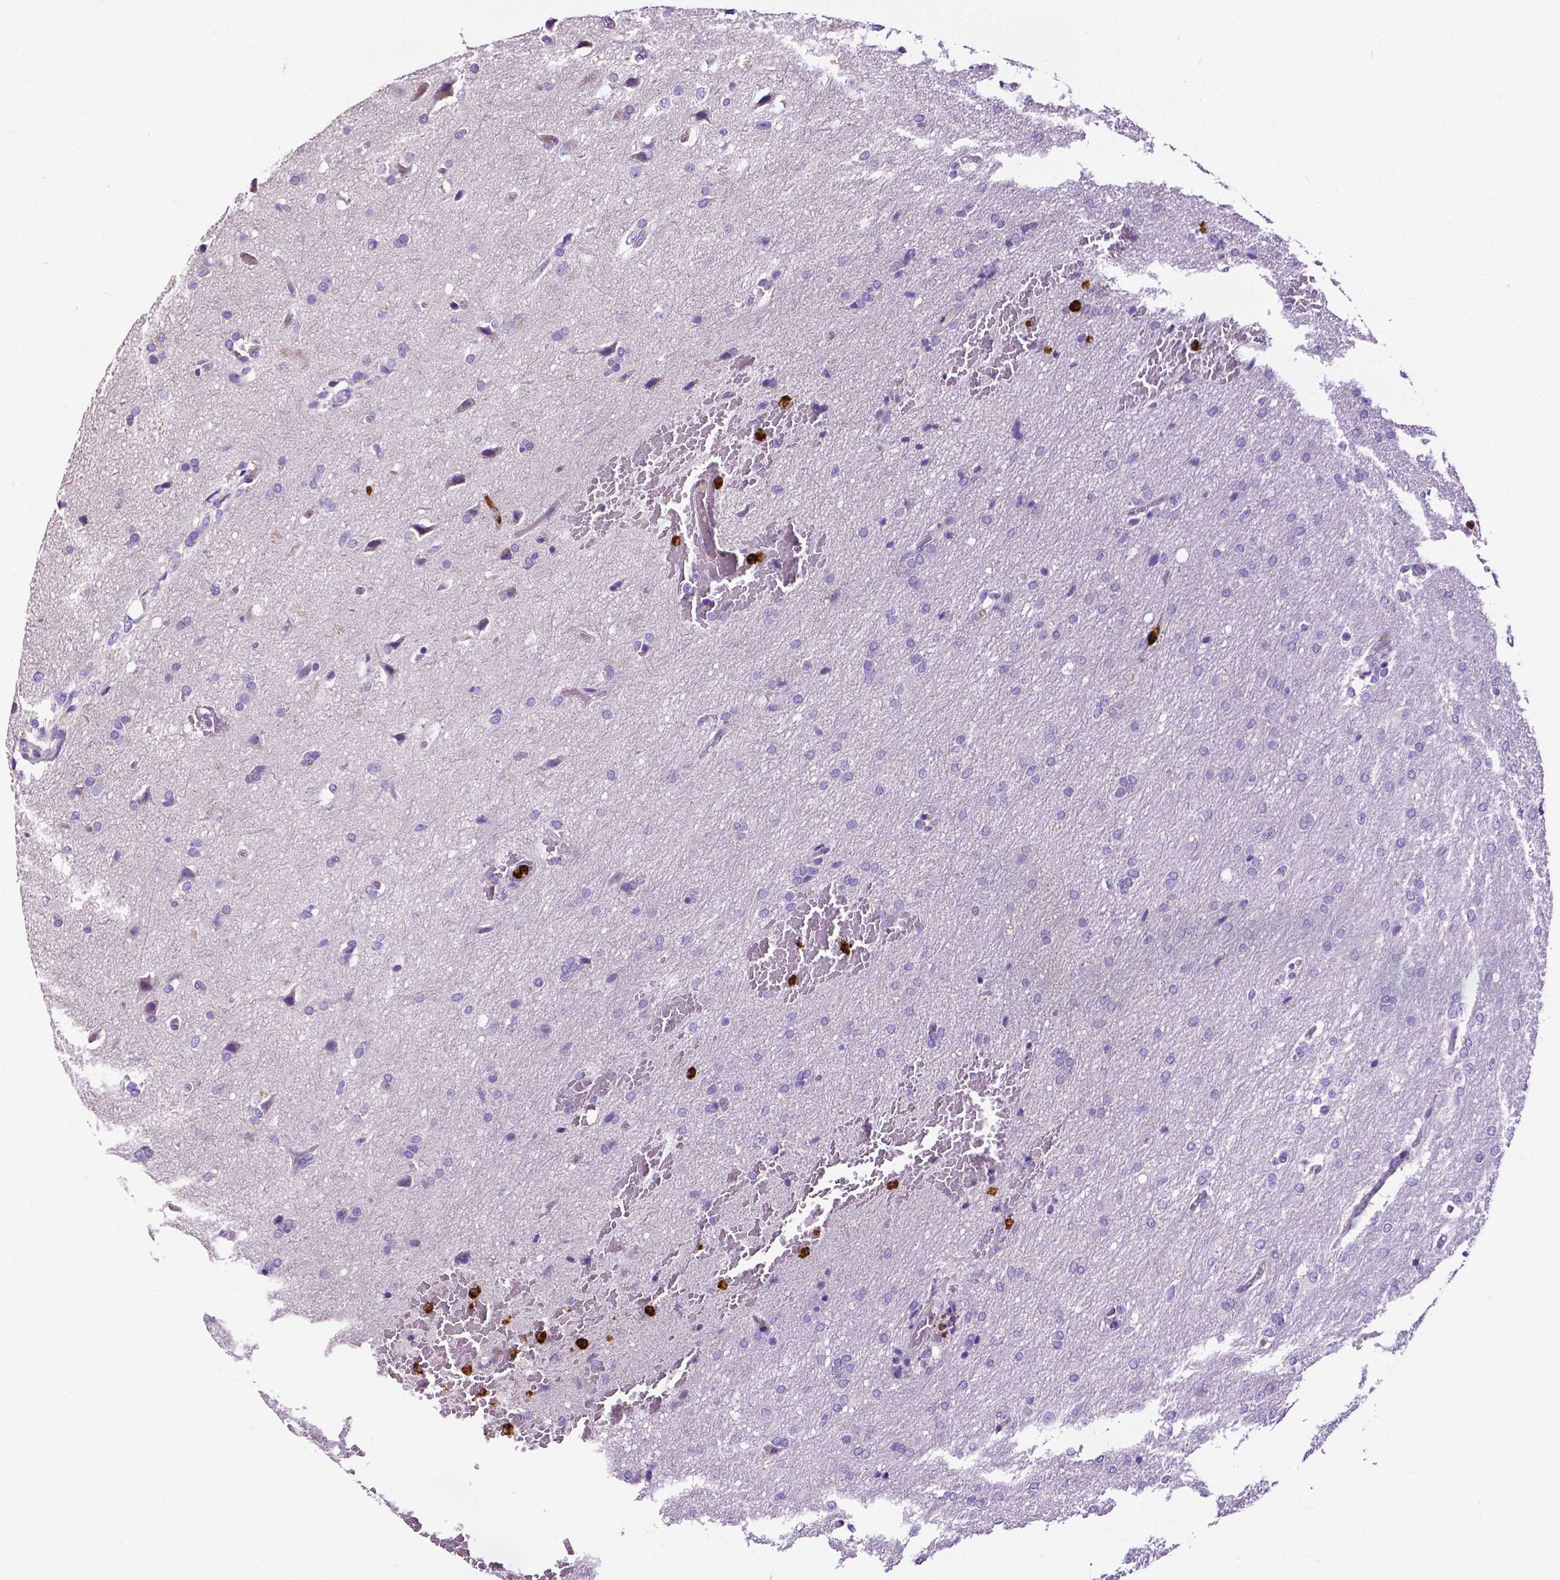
{"staining": {"intensity": "negative", "quantity": "none", "location": "none"}, "tissue": "glioma", "cell_type": "Tumor cells", "image_type": "cancer", "snomed": [{"axis": "morphology", "description": "Glioma, malignant, High grade"}, {"axis": "topography", "description": "Brain"}], "caption": "DAB immunohistochemical staining of human high-grade glioma (malignant) exhibits no significant staining in tumor cells.", "gene": "MMP9", "patient": {"sex": "male", "age": 68}}